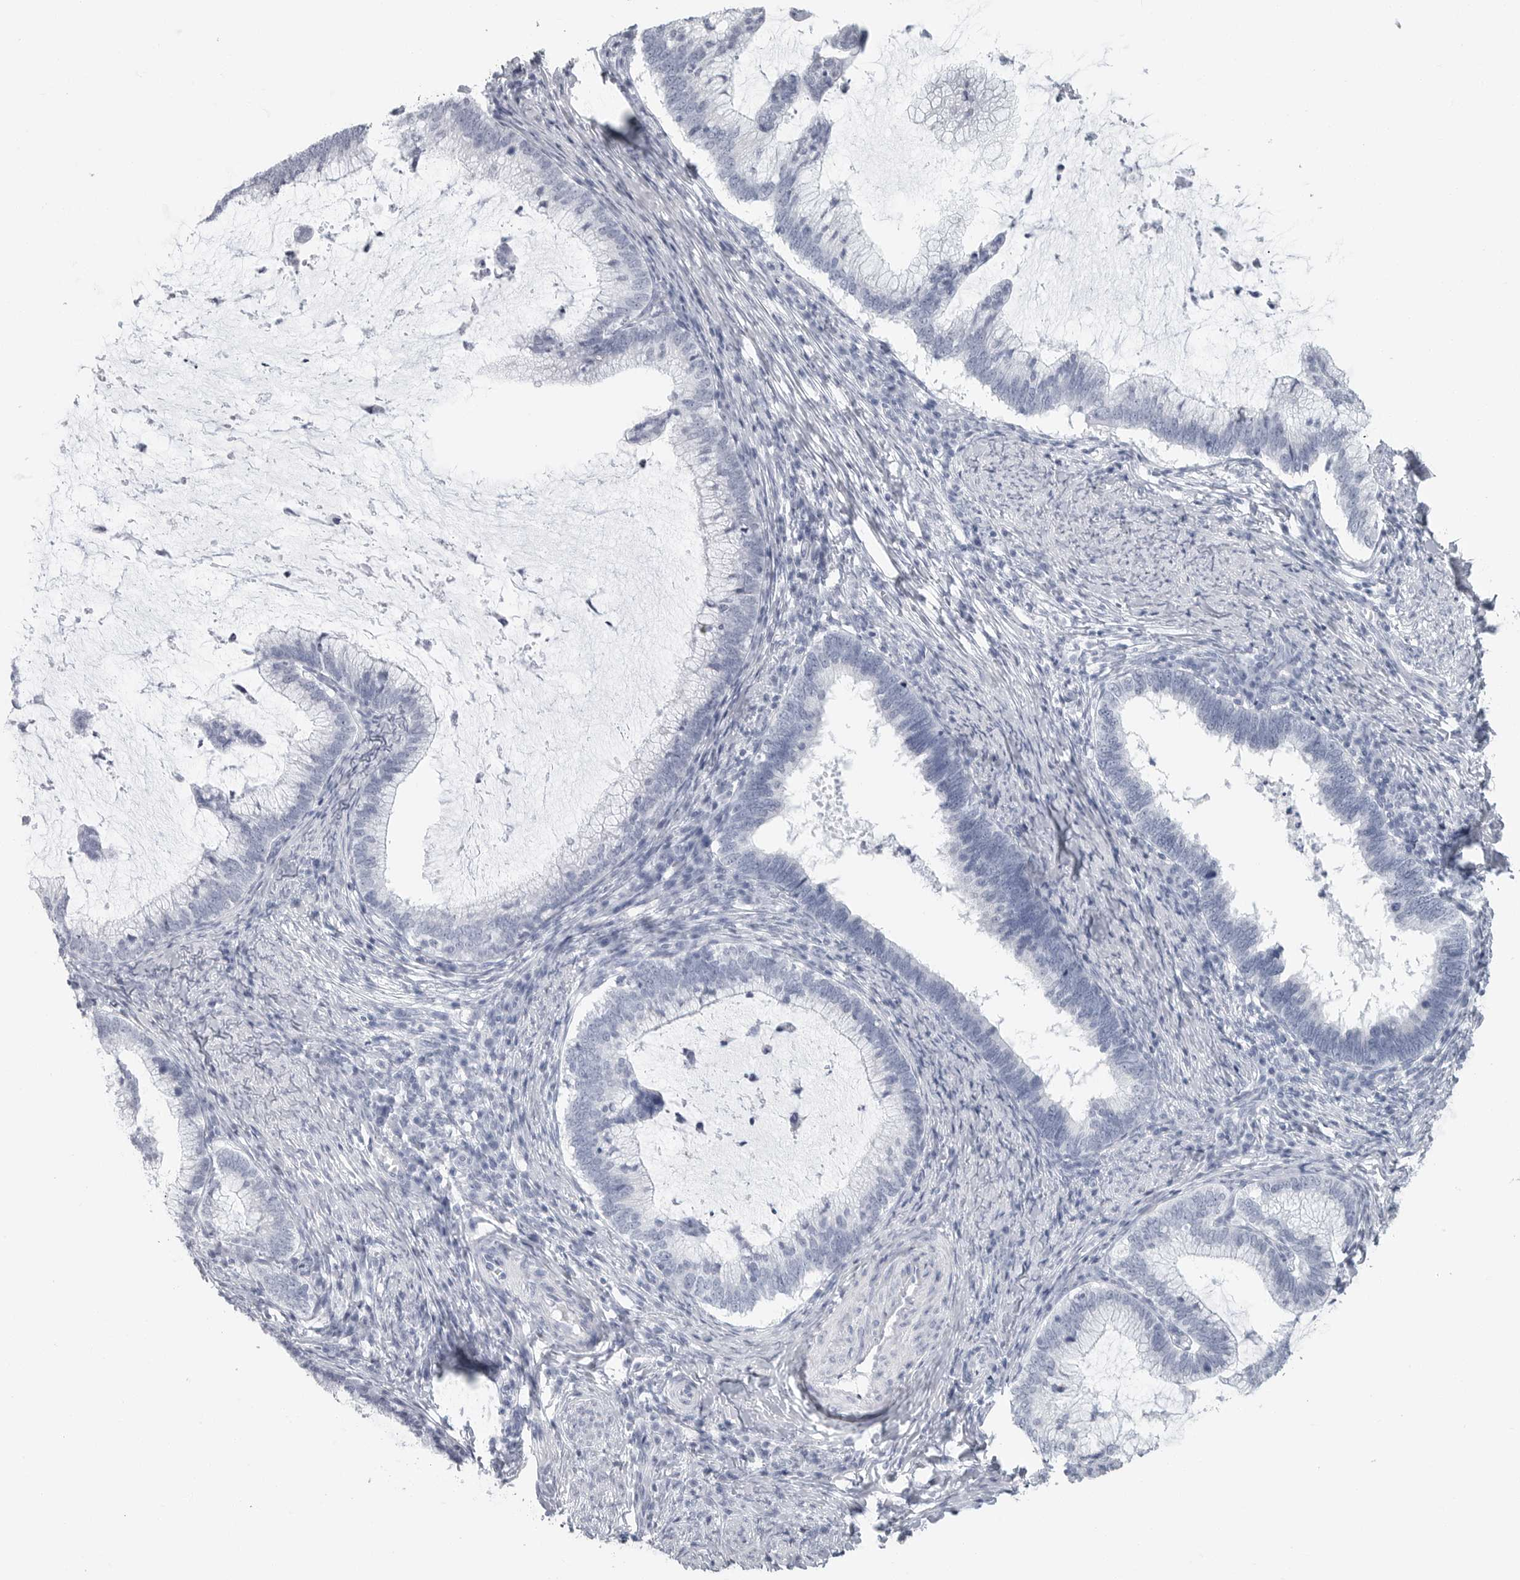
{"staining": {"intensity": "negative", "quantity": "none", "location": "none"}, "tissue": "cervical cancer", "cell_type": "Tumor cells", "image_type": "cancer", "snomed": [{"axis": "morphology", "description": "Adenocarcinoma, NOS"}, {"axis": "topography", "description": "Cervix"}], "caption": "Immunohistochemical staining of human adenocarcinoma (cervical) reveals no significant staining in tumor cells. The staining is performed using DAB (3,3'-diaminobenzidine) brown chromogen with nuclei counter-stained in using hematoxylin.", "gene": "CSH1", "patient": {"sex": "female", "age": 36}}